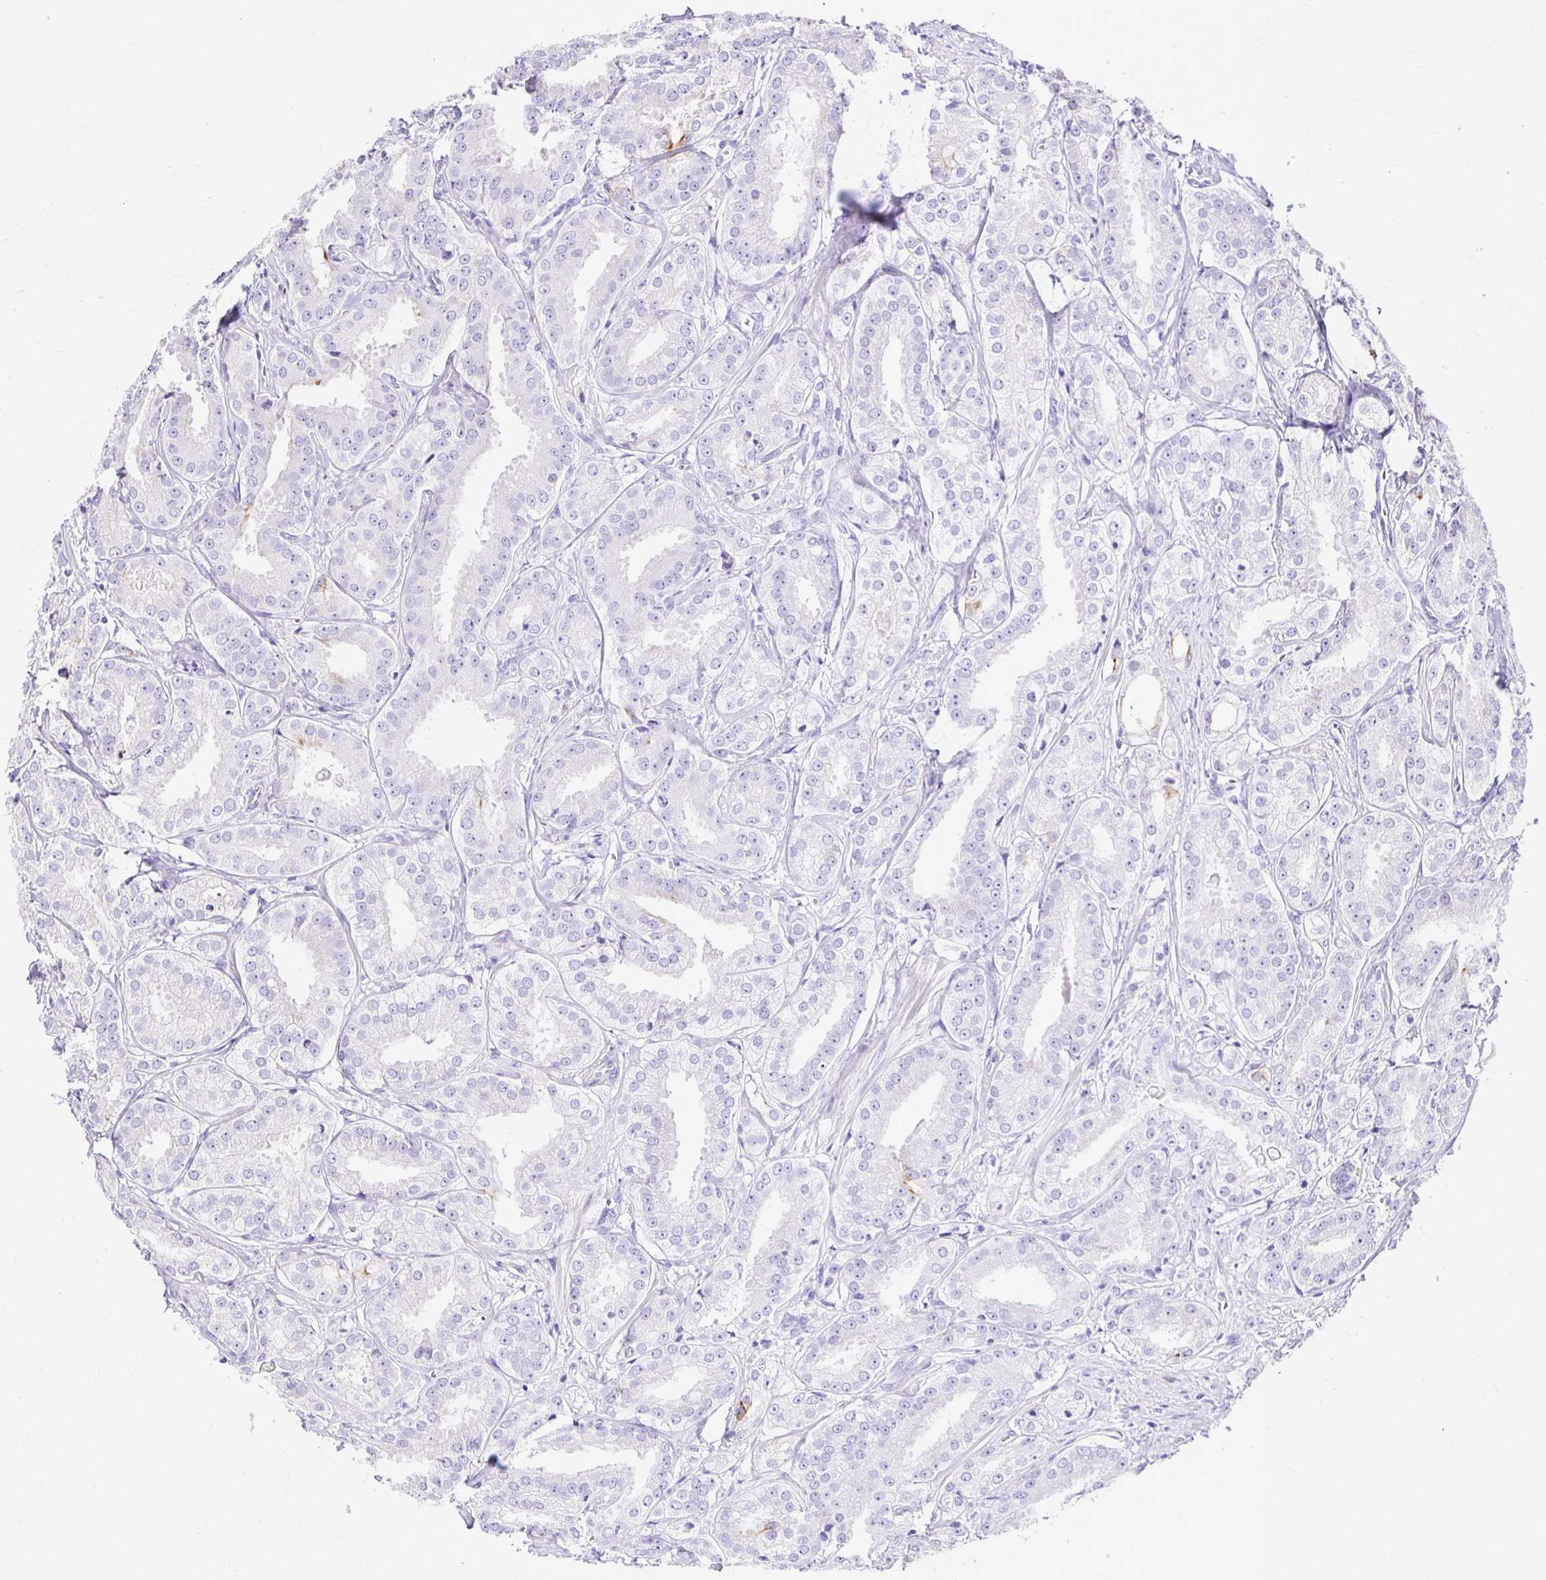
{"staining": {"intensity": "negative", "quantity": "none", "location": "none"}, "tissue": "prostate cancer", "cell_type": "Tumor cells", "image_type": "cancer", "snomed": [{"axis": "morphology", "description": "Adenocarcinoma, High grade"}, {"axis": "topography", "description": "Prostate"}], "caption": "Tumor cells are negative for brown protein staining in high-grade adenocarcinoma (prostate).", "gene": "TAF1D", "patient": {"sex": "male", "age": 64}}